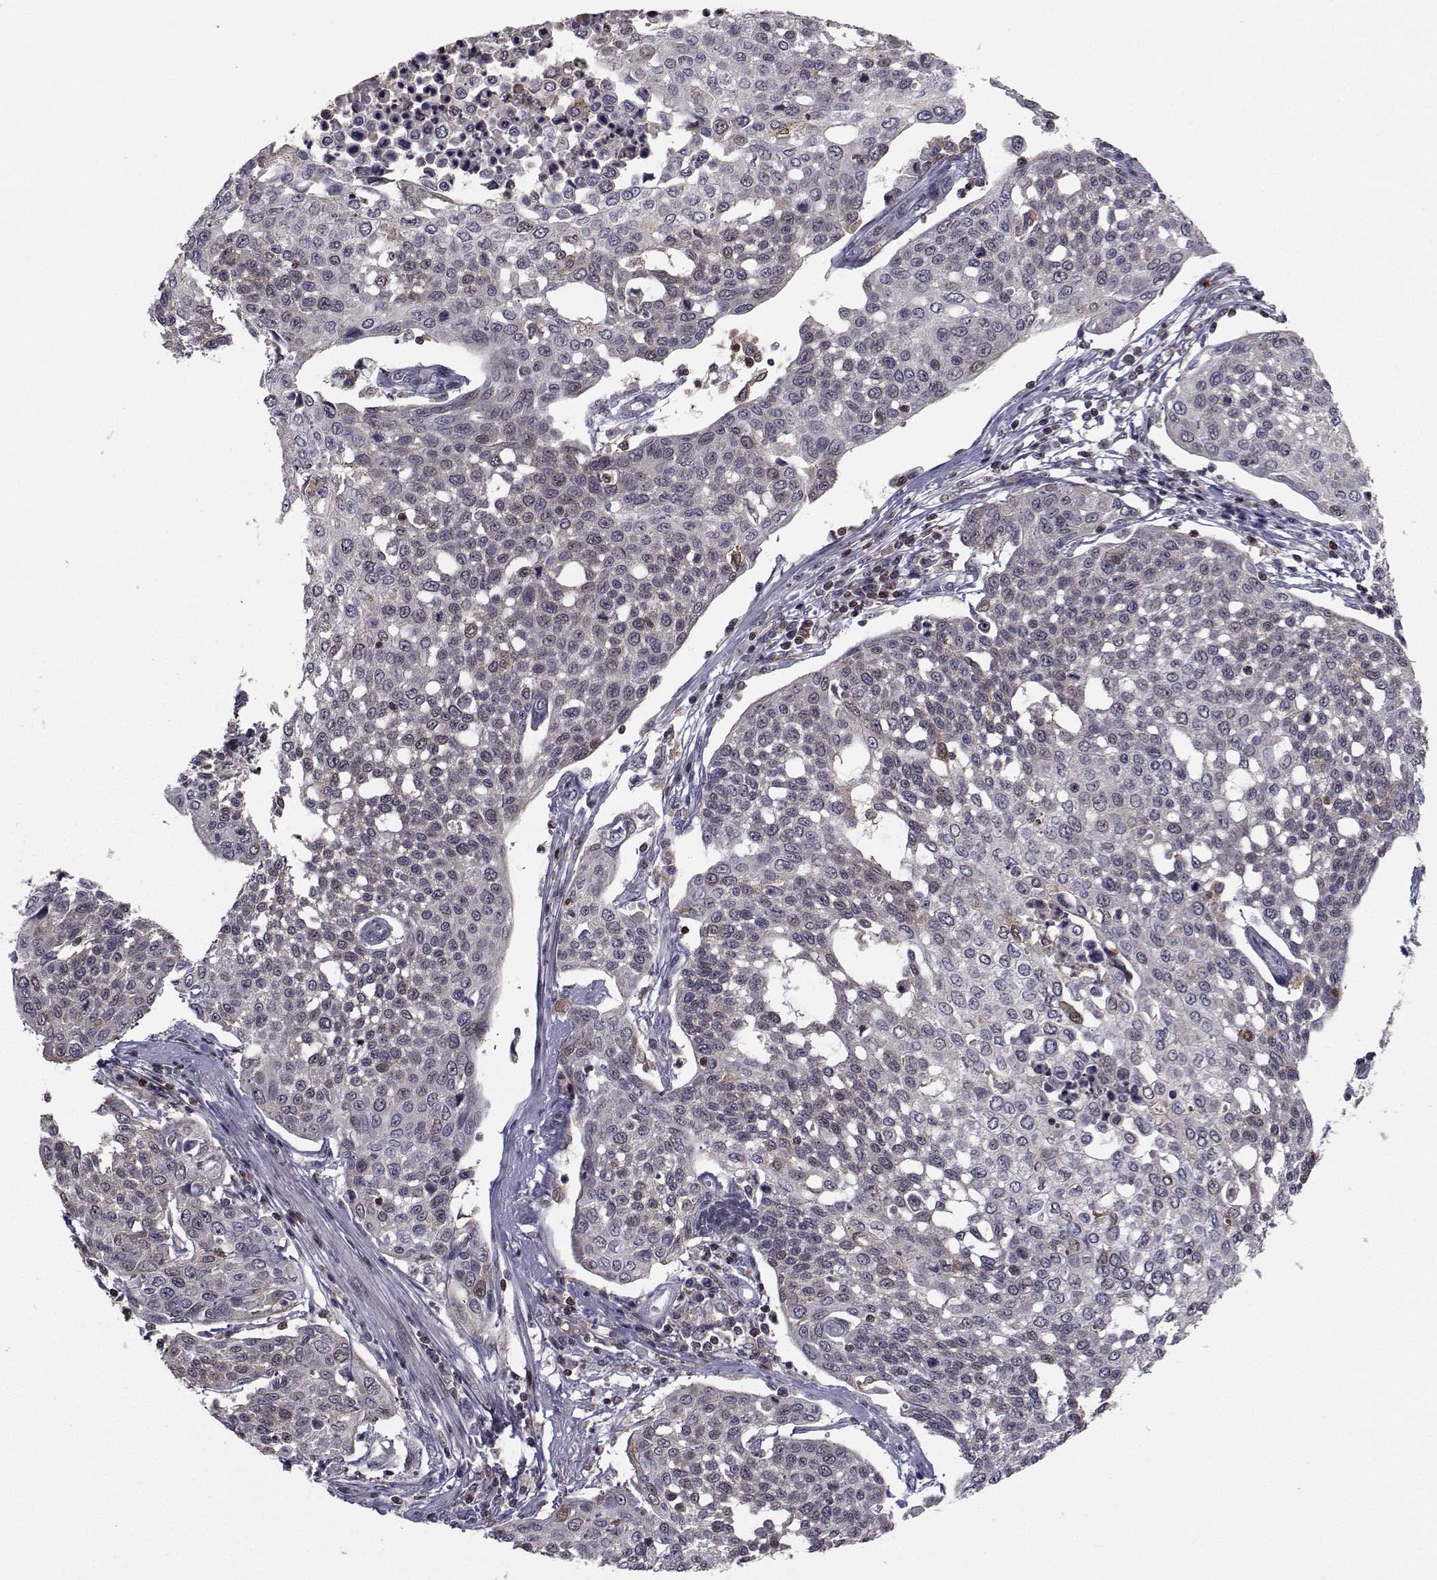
{"staining": {"intensity": "strong", "quantity": "<25%", "location": "cytoplasmic/membranous"}, "tissue": "cervical cancer", "cell_type": "Tumor cells", "image_type": "cancer", "snomed": [{"axis": "morphology", "description": "Squamous cell carcinoma, NOS"}, {"axis": "topography", "description": "Cervix"}], "caption": "A micrograph showing strong cytoplasmic/membranous staining in about <25% of tumor cells in cervical cancer (squamous cell carcinoma), as visualized by brown immunohistochemical staining.", "gene": "PCP4L1", "patient": {"sex": "female", "age": 34}}